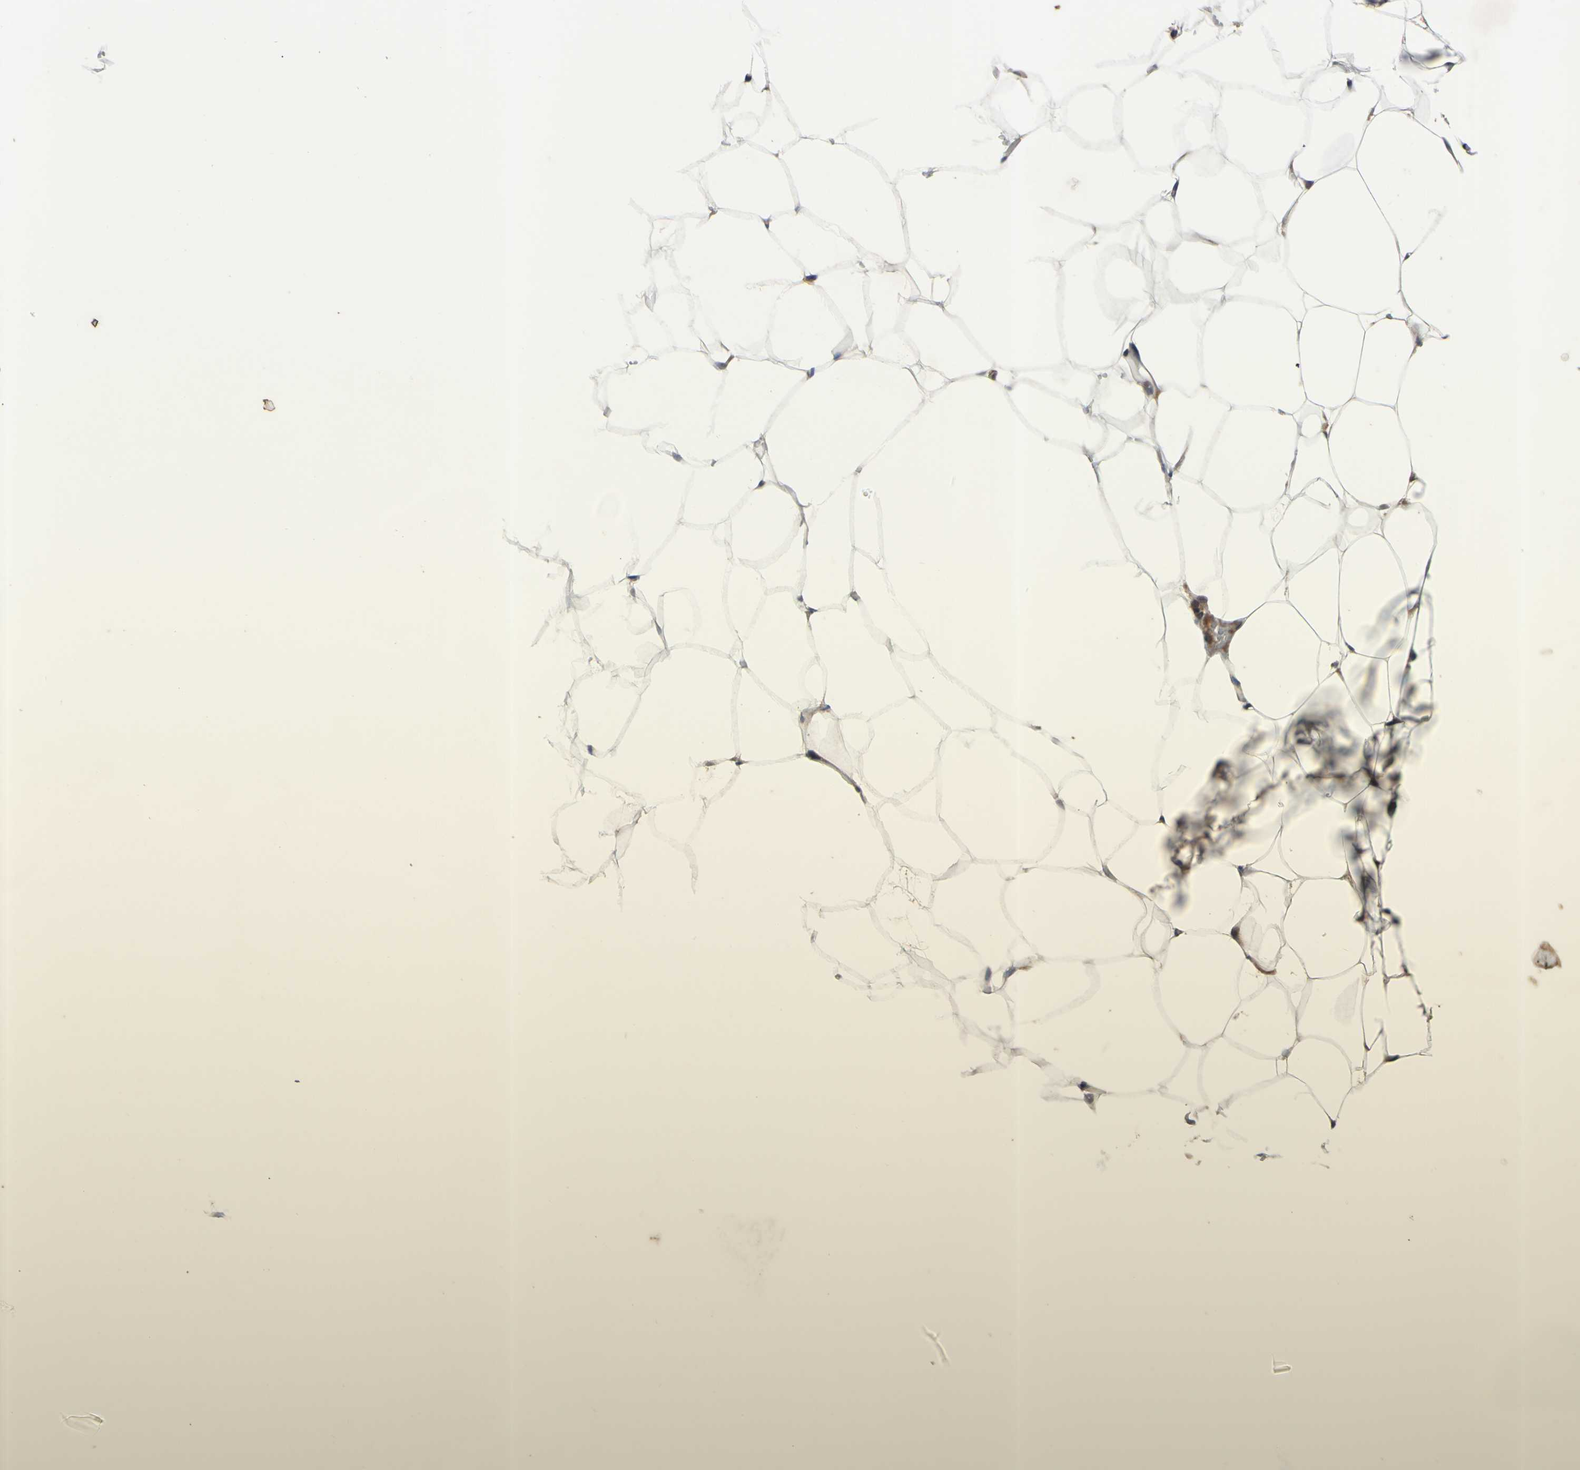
{"staining": {"intensity": "moderate", "quantity": "<25%", "location": "cytoplasmic/membranous"}, "tissue": "adipose tissue", "cell_type": "Adipocytes", "image_type": "normal", "snomed": [{"axis": "morphology", "description": "Normal tissue, NOS"}, {"axis": "topography", "description": "Breast"}, {"axis": "topography", "description": "Adipose tissue"}], "caption": "A photomicrograph showing moderate cytoplasmic/membranous staining in approximately <25% of adipocytes in normal adipose tissue, as visualized by brown immunohistochemical staining.", "gene": "XIAP", "patient": {"sex": "female", "age": 25}}